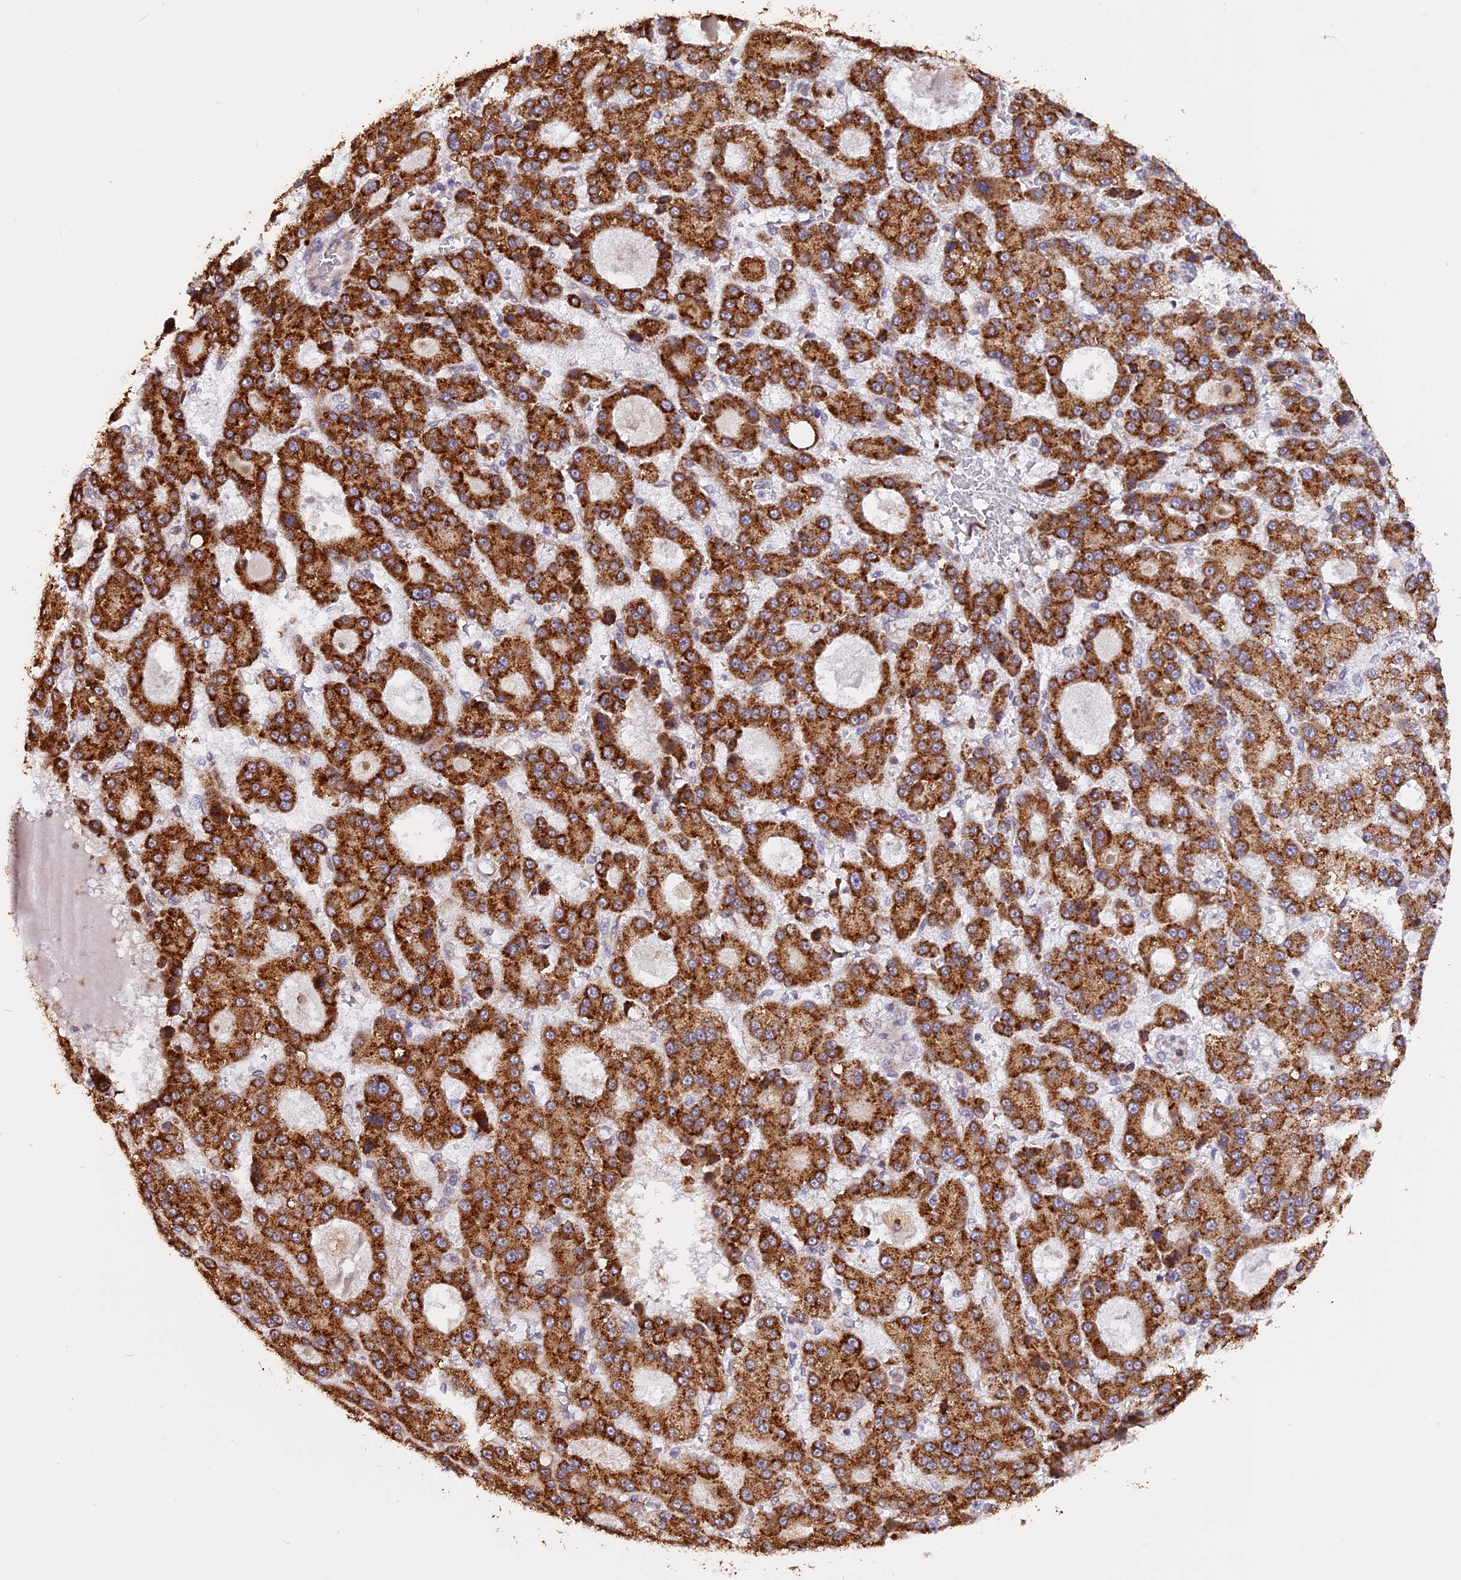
{"staining": {"intensity": "strong", "quantity": ">75%", "location": "cytoplasmic/membranous"}, "tissue": "liver cancer", "cell_type": "Tumor cells", "image_type": "cancer", "snomed": [{"axis": "morphology", "description": "Carcinoma, Hepatocellular, NOS"}, {"axis": "topography", "description": "Liver"}], "caption": "Immunohistochemistry of liver cancer reveals high levels of strong cytoplasmic/membranous staining in approximately >75% of tumor cells.", "gene": "GNPTAB", "patient": {"sex": "male", "age": 70}}